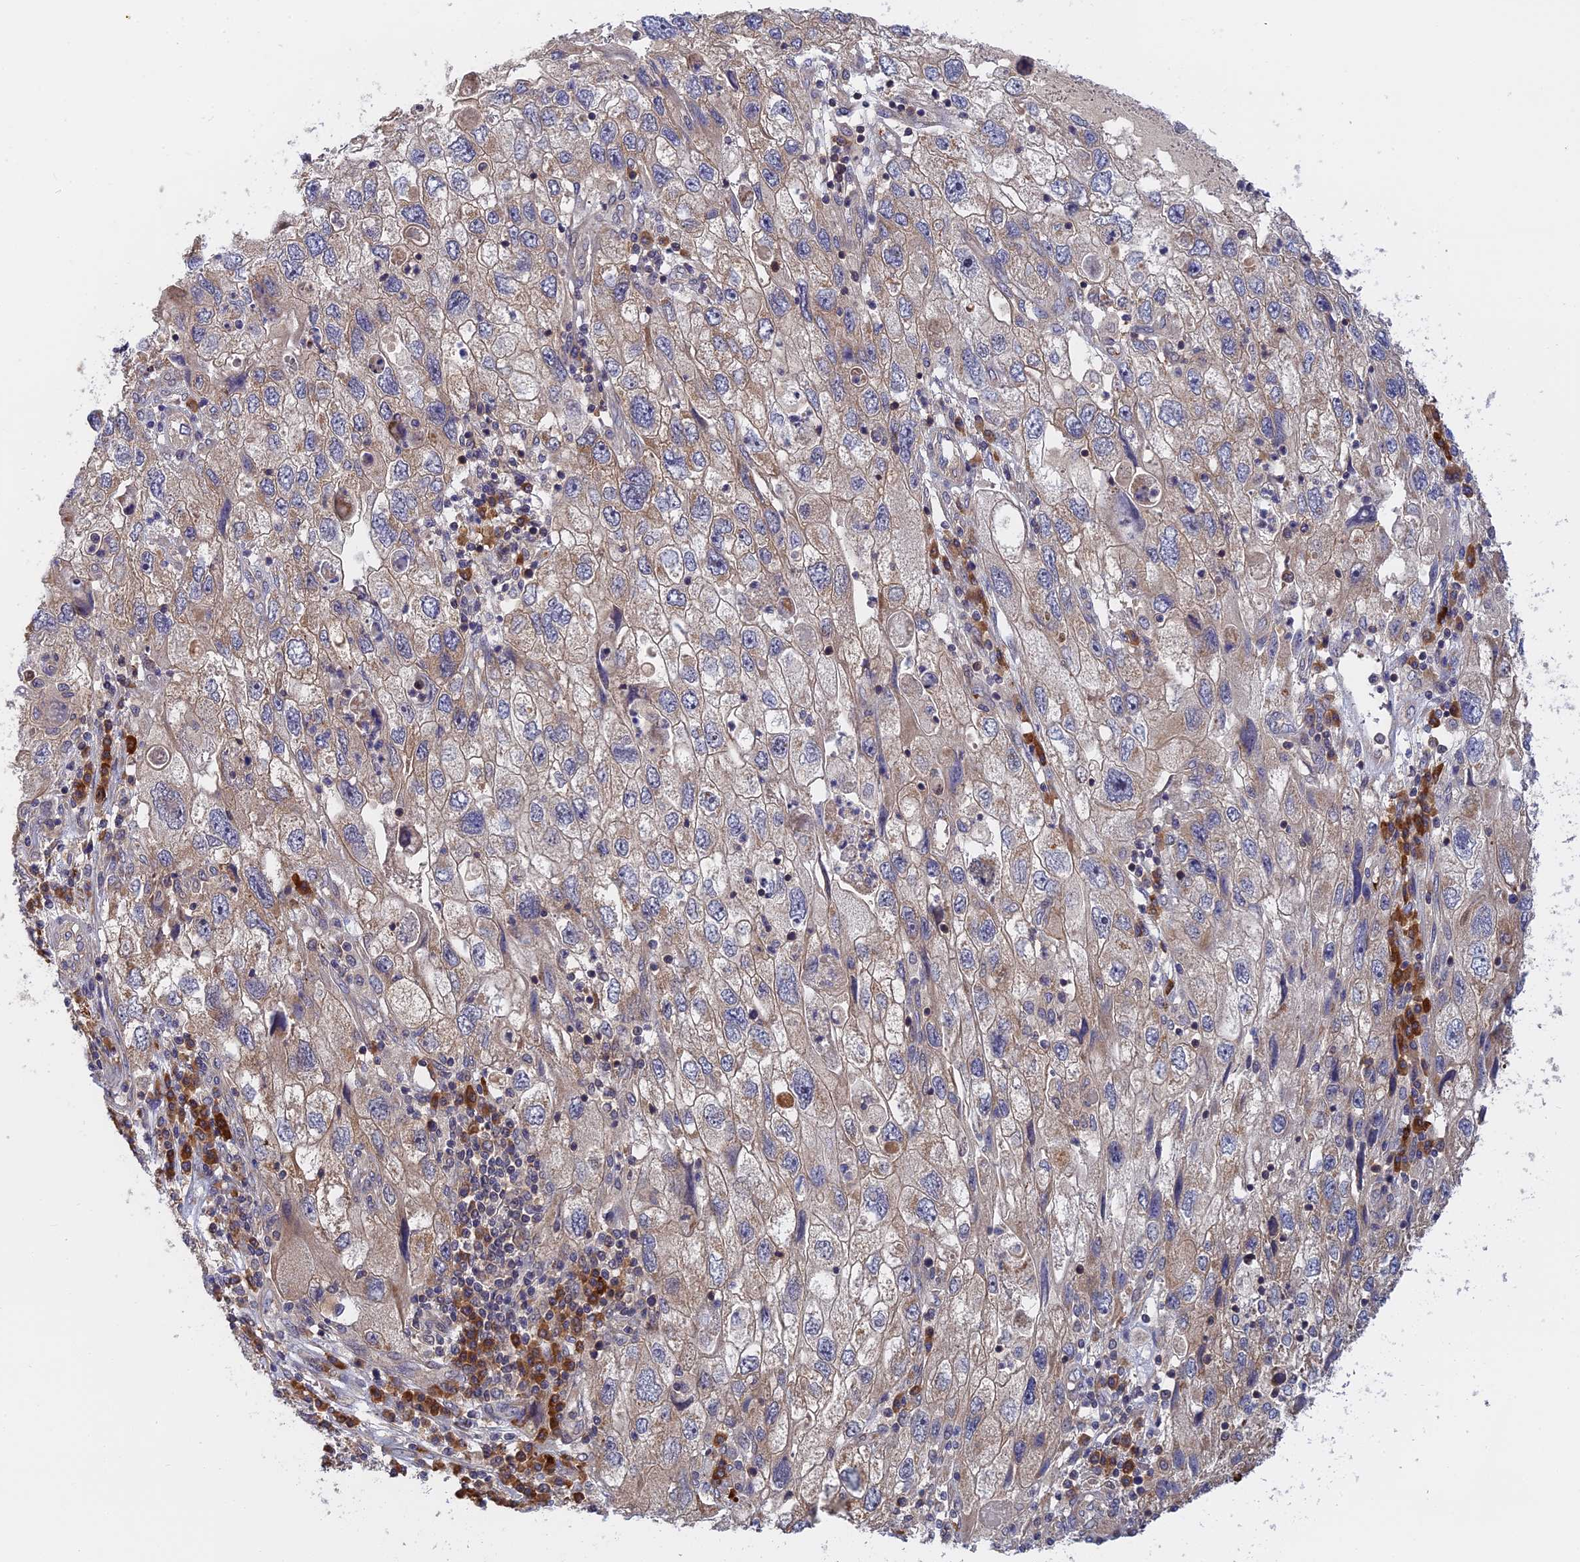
{"staining": {"intensity": "weak", "quantity": "25%-75%", "location": "cytoplasmic/membranous"}, "tissue": "endometrial cancer", "cell_type": "Tumor cells", "image_type": "cancer", "snomed": [{"axis": "morphology", "description": "Adenocarcinoma, NOS"}, {"axis": "topography", "description": "Endometrium"}], "caption": "The micrograph displays a brown stain indicating the presence of a protein in the cytoplasmic/membranous of tumor cells in adenocarcinoma (endometrial). (DAB (3,3'-diaminobenzidine) = brown stain, brightfield microscopy at high magnification).", "gene": "IL21R", "patient": {"sex": "female", "age": 49}}